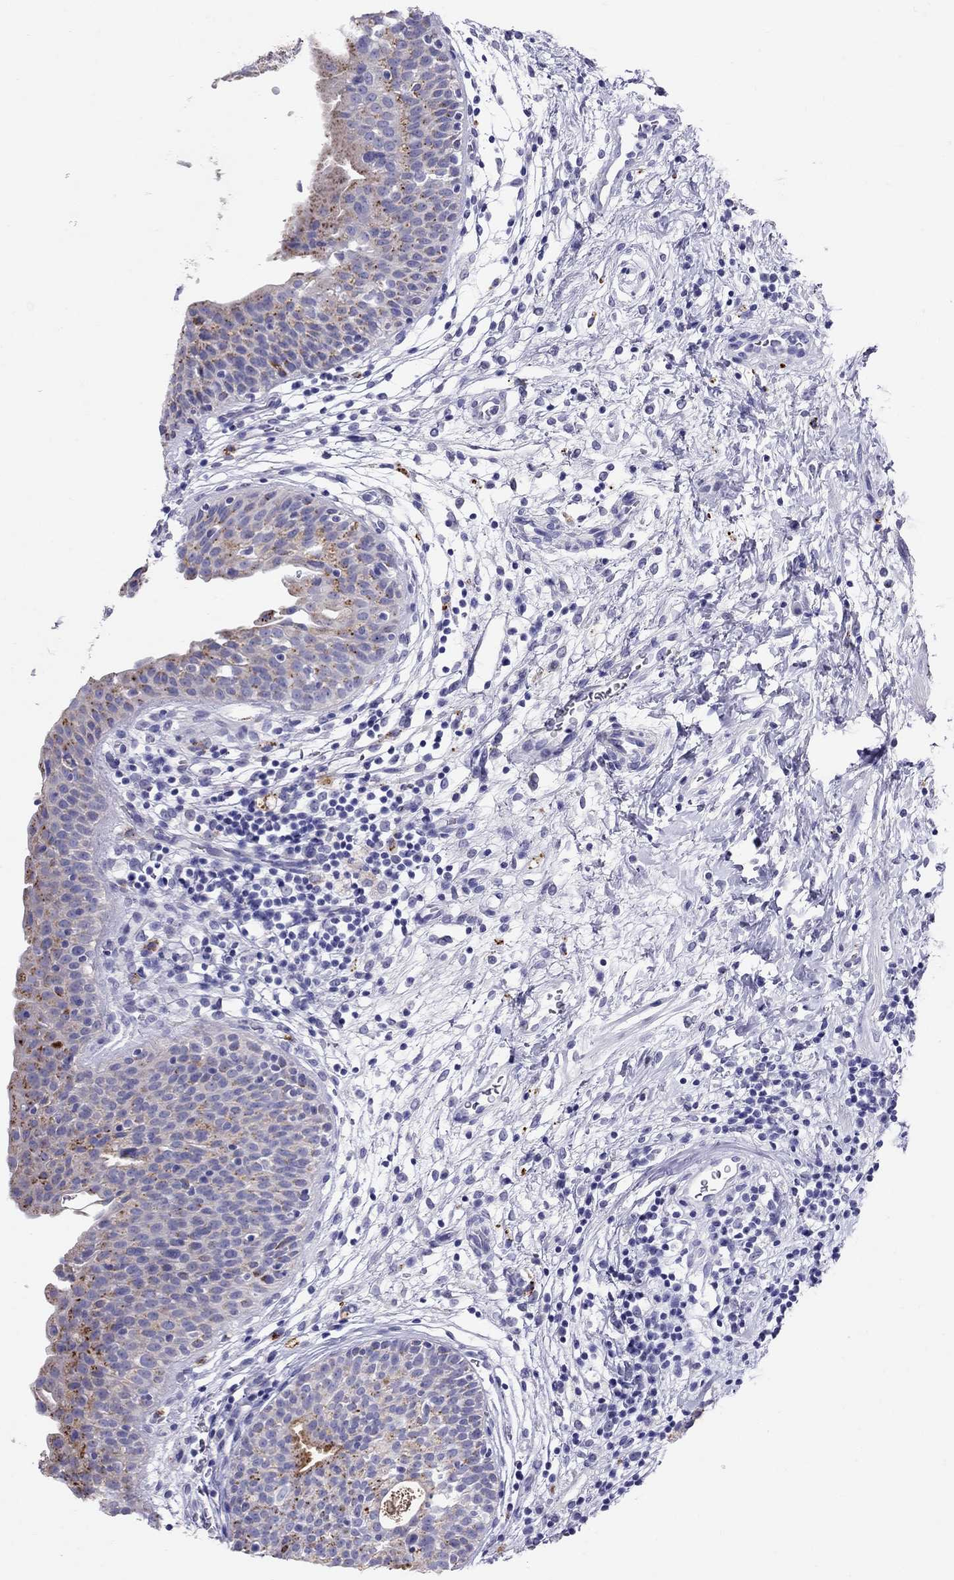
{"staining": {"intensity": "moderate", "quantity": "25%-75%", "location": "cytoplasmic/membranous"}, "tissue": "urinary bladder", "cell_type": "Urothelial cells", "image_type": "normal", "snomed": [{"axis": "morphology", "description": "Normal tissue, NOS"}, {"axis": "topography", "description": "Urinary bladder"}], "caption": "Immunohistochemical staining of unremarkable human urinary bladder displays medium levels of moderate cytoplasmic/membranous positivity in about 25%-75% of urothelial cells. Immunohistochemistry (ihc) stains the protein in brown and the nuclei are stained blue.", "gene": "CLPSL2", "patient": {"sex": "male", "age": 37}}